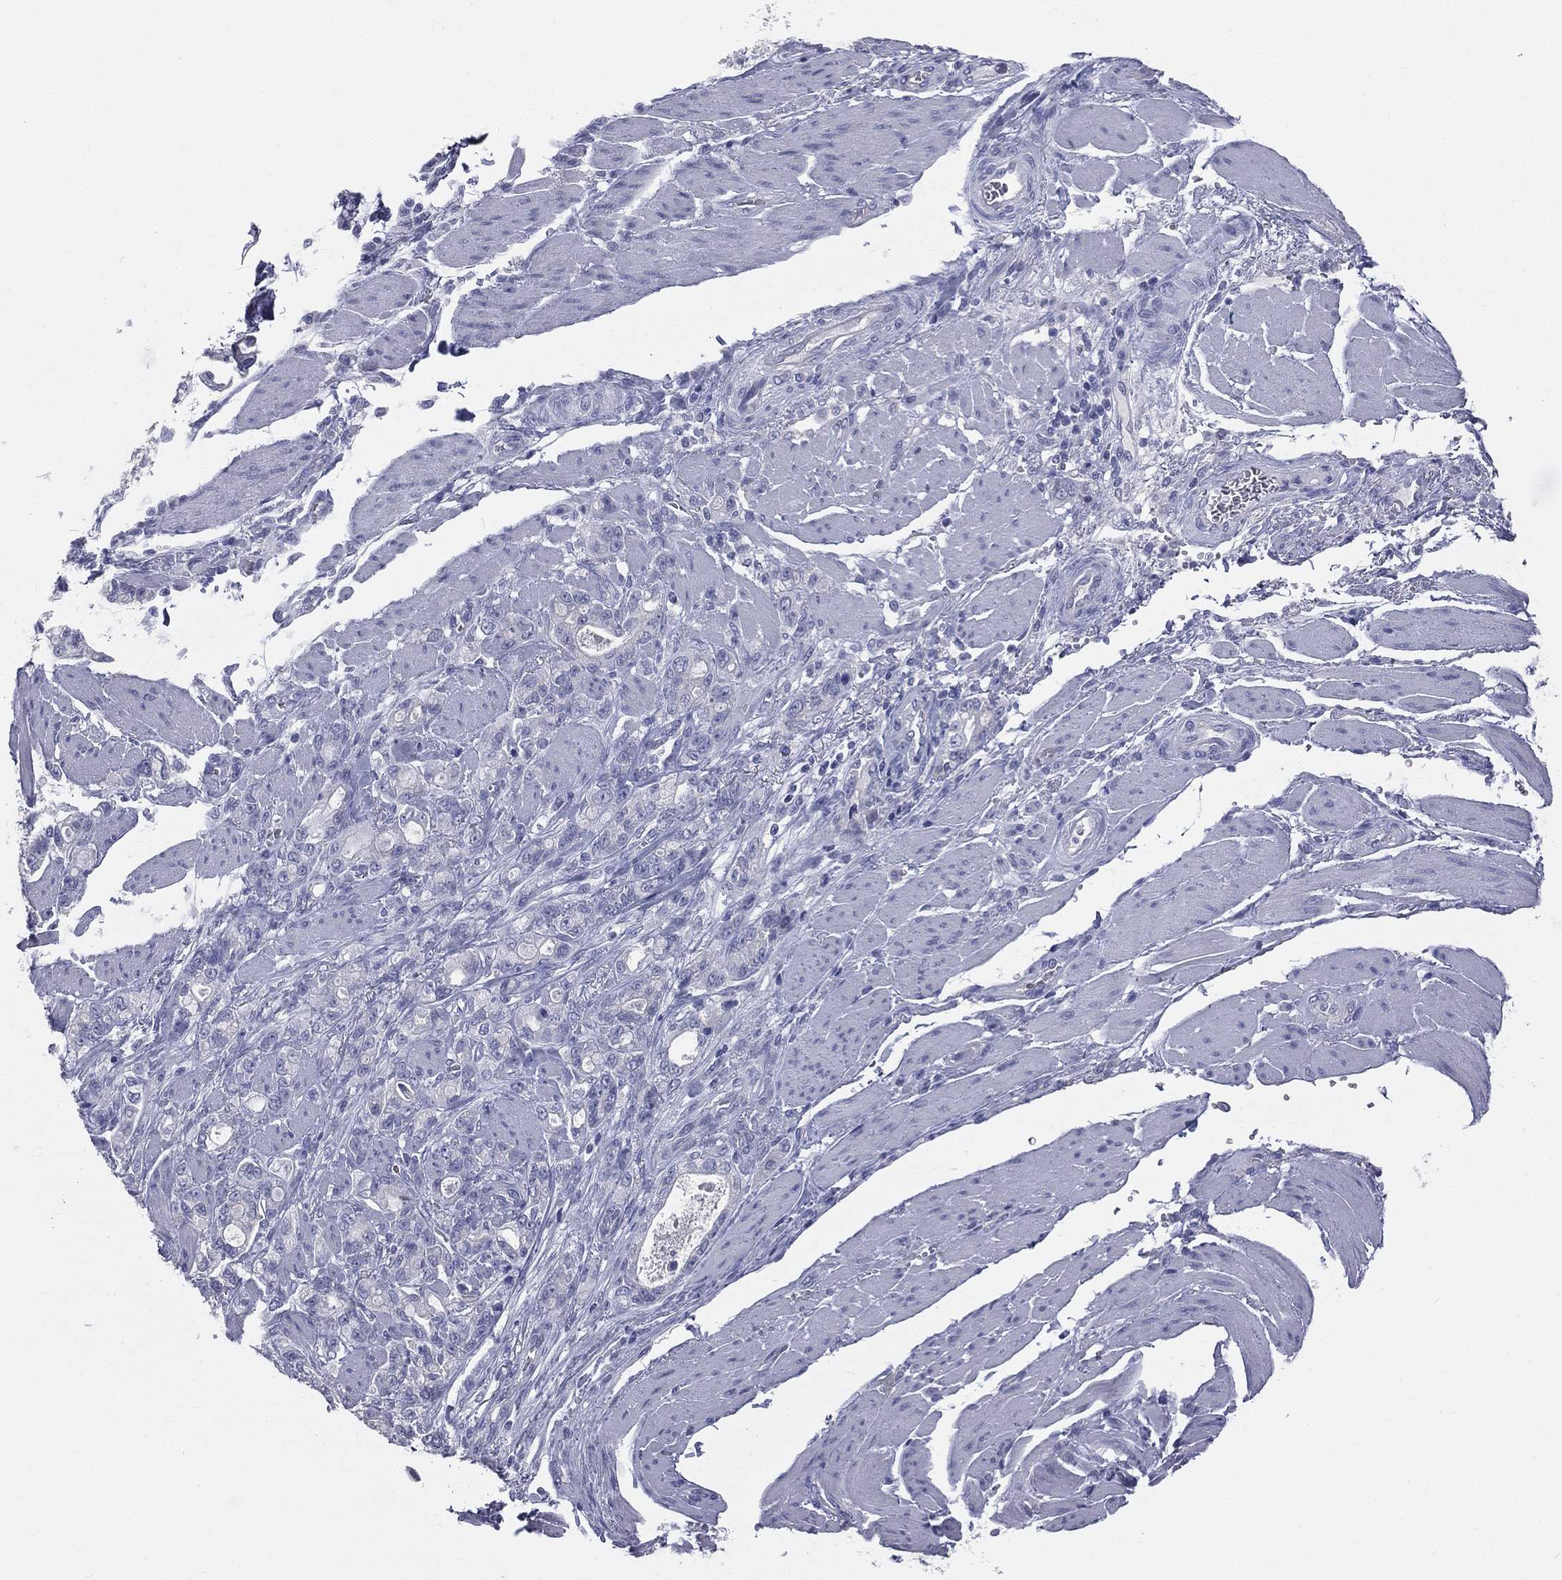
{"staining": {"intensity": "negative", "quantity": "none", "location": "none"}, "tissue": "stomach cancer", "cell_type": "Tumor cells", "image_type": "cancer", "snomed": [{"axis": "morphology", "description": "Adenocarcinoma, NOS"}, {"axis": "topography", "description": "Stomach"}], "caption": "Protein analysis of stomach adenocarcinoma shows no significant positivity in tumor cells.", "gene": "STK31", "patient": {"sex": "male", "age": 63}}